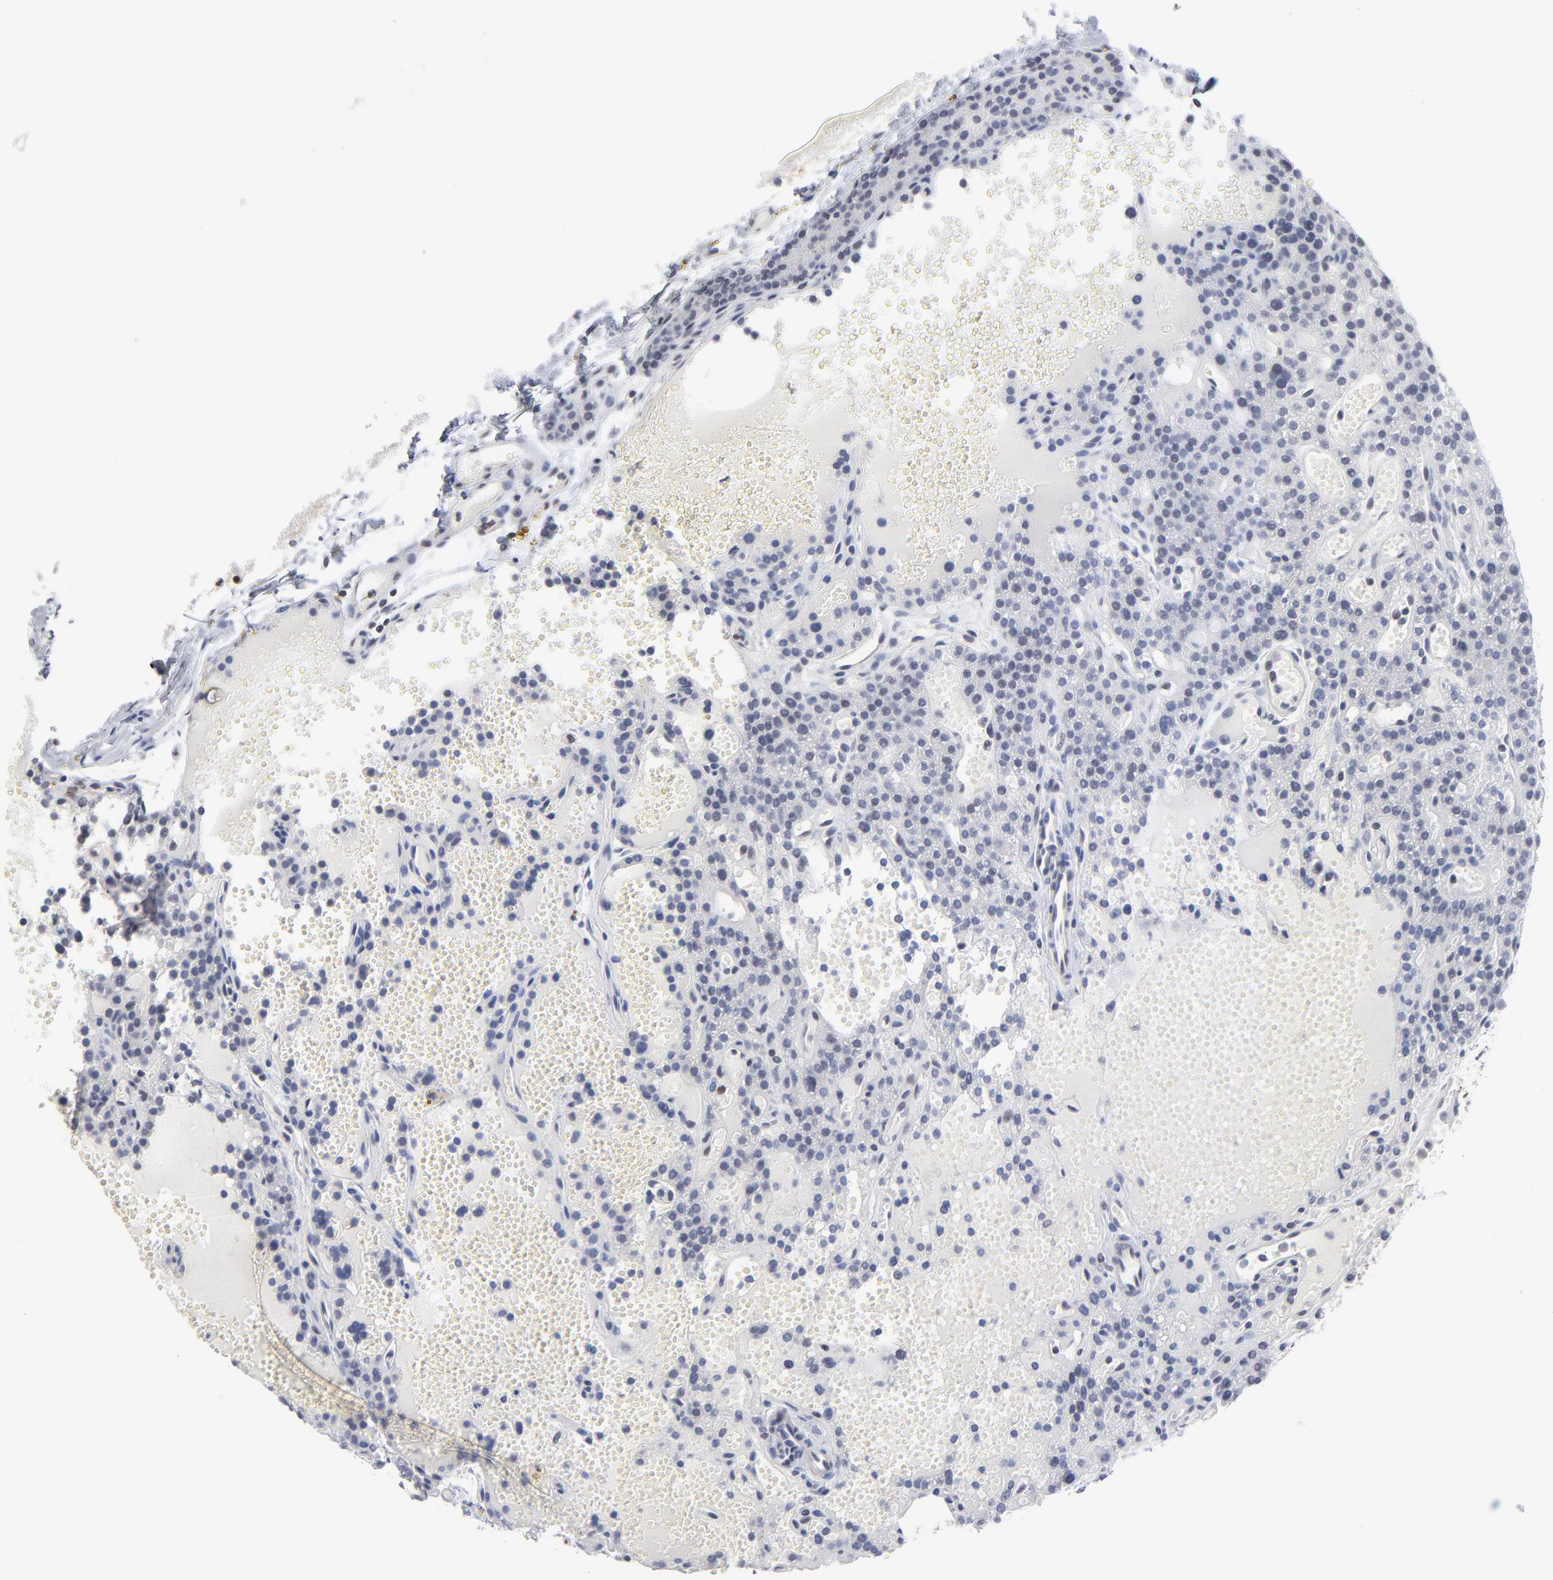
{"staining": {"intensity": "negative", "quantity": "none", "location": "none"}, "tissue": "parathyroid gland", "cell_type": "Glandular cells", "image_type": "normal", "snomed": [{"axis": "morphology", "description": "Normal tissue, NOS"}, {"axis": "topography", "description": "Parathyroid gland"}], "caption": "Histopathology image shows no significant protein staining in glandular cells of normal parathyroid gland. Brightfield microscopy of IHC stained with DAB (brown) and hematoxylin (blue), captured at high magnification.", "gene": "MAX", "patient": {"sex": "male", "age": 25}}